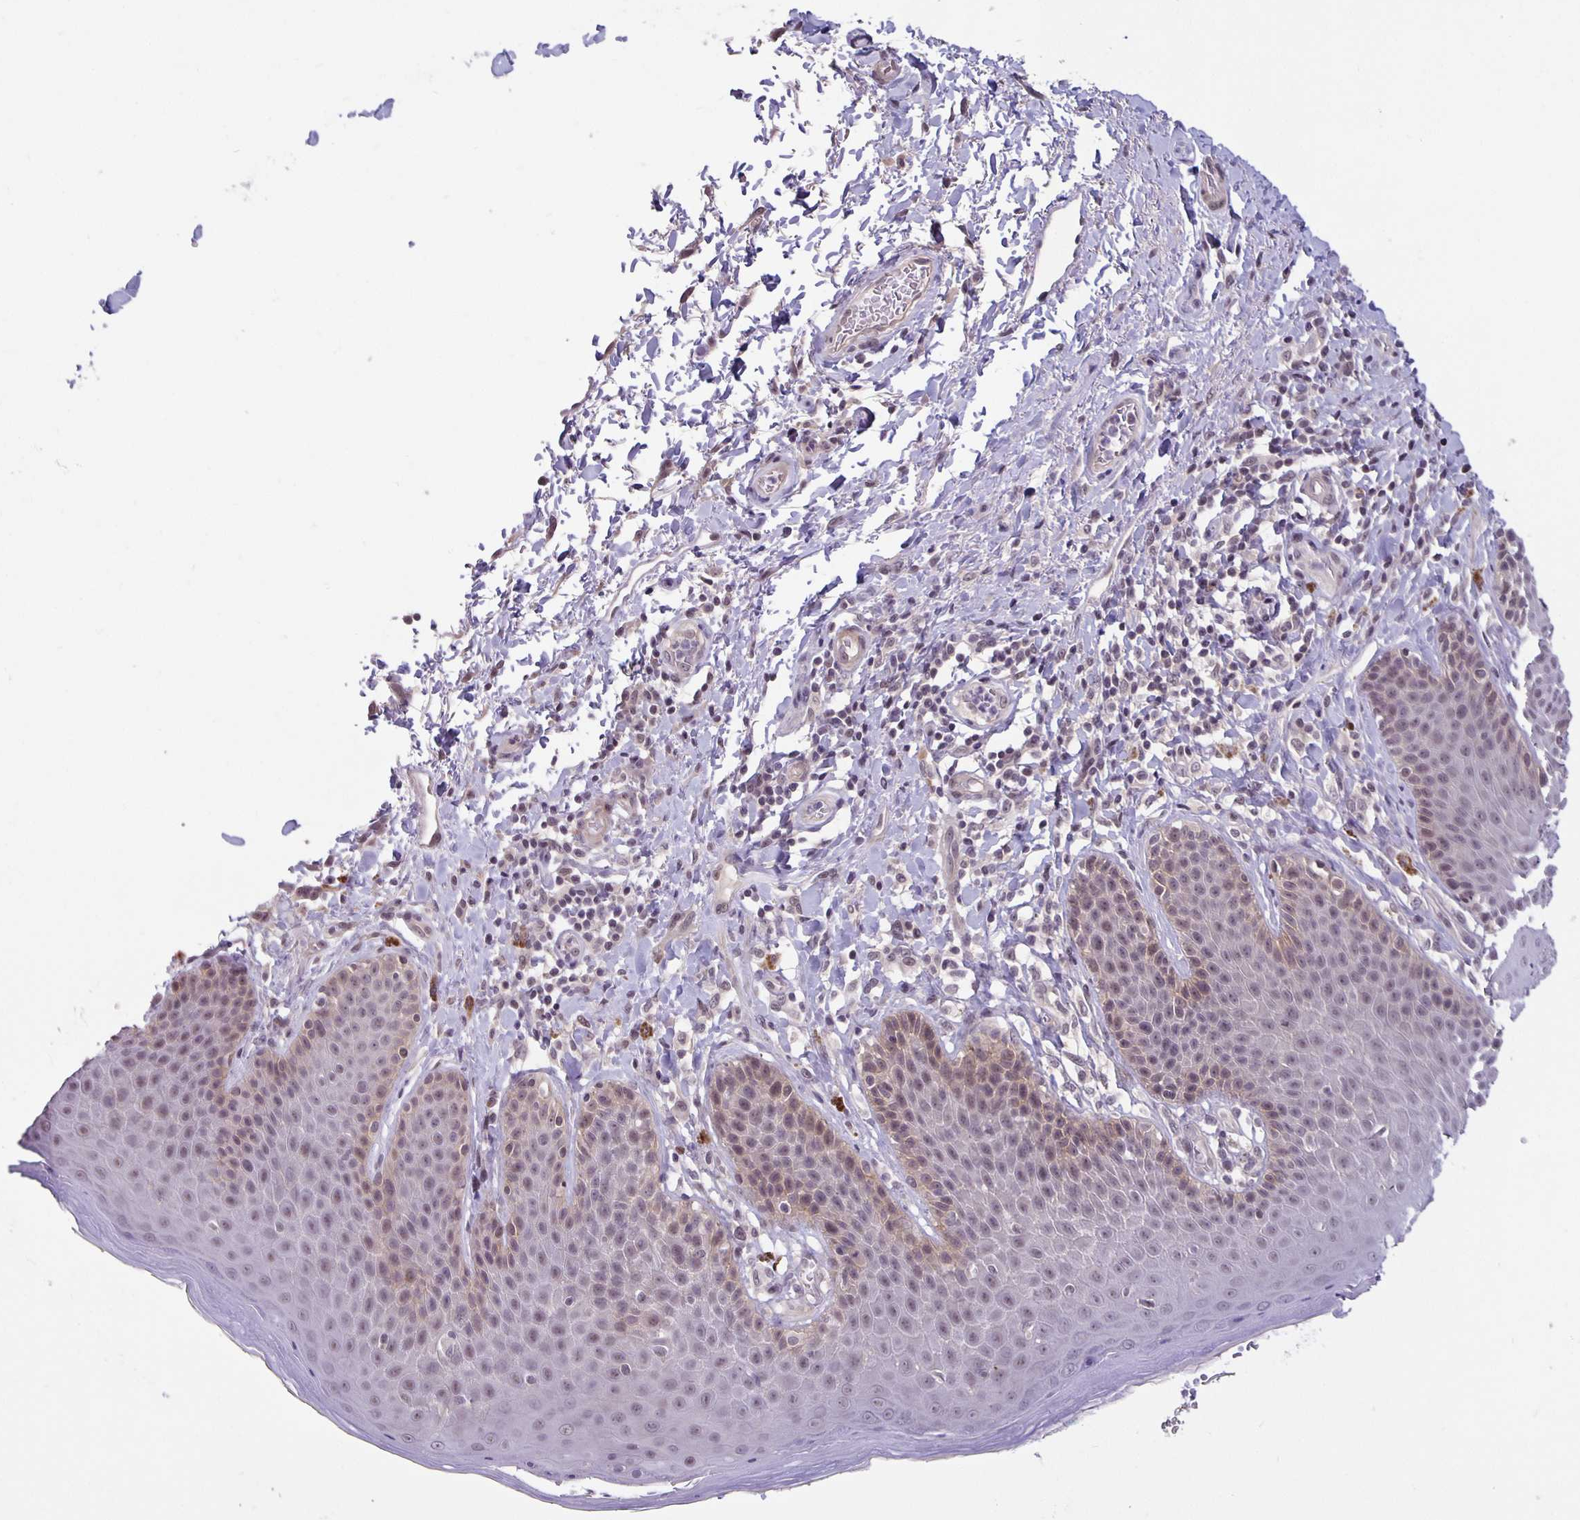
{"staining": {"intensity": "weak", "quantity": "<25%", "location": "cytoplasmic/membranous,nuclear"}, "tissue": "skin", "cell_type": "Epidermal cells", "image_type": "normal", "snomed": [{"axis": "morphology", "description": "Normal tissue, NOS"}, {"axis": "topography", "description": "Anal"}, {"axis": "topography", "description": "Peripheral nerve tissue"}], "caption": "DAB immunohistochemical staining of normal skin displays no significant positivity in epidermal cells.", "gene": "ARVCF", "patient": {"sex": "male", "age": 51}}